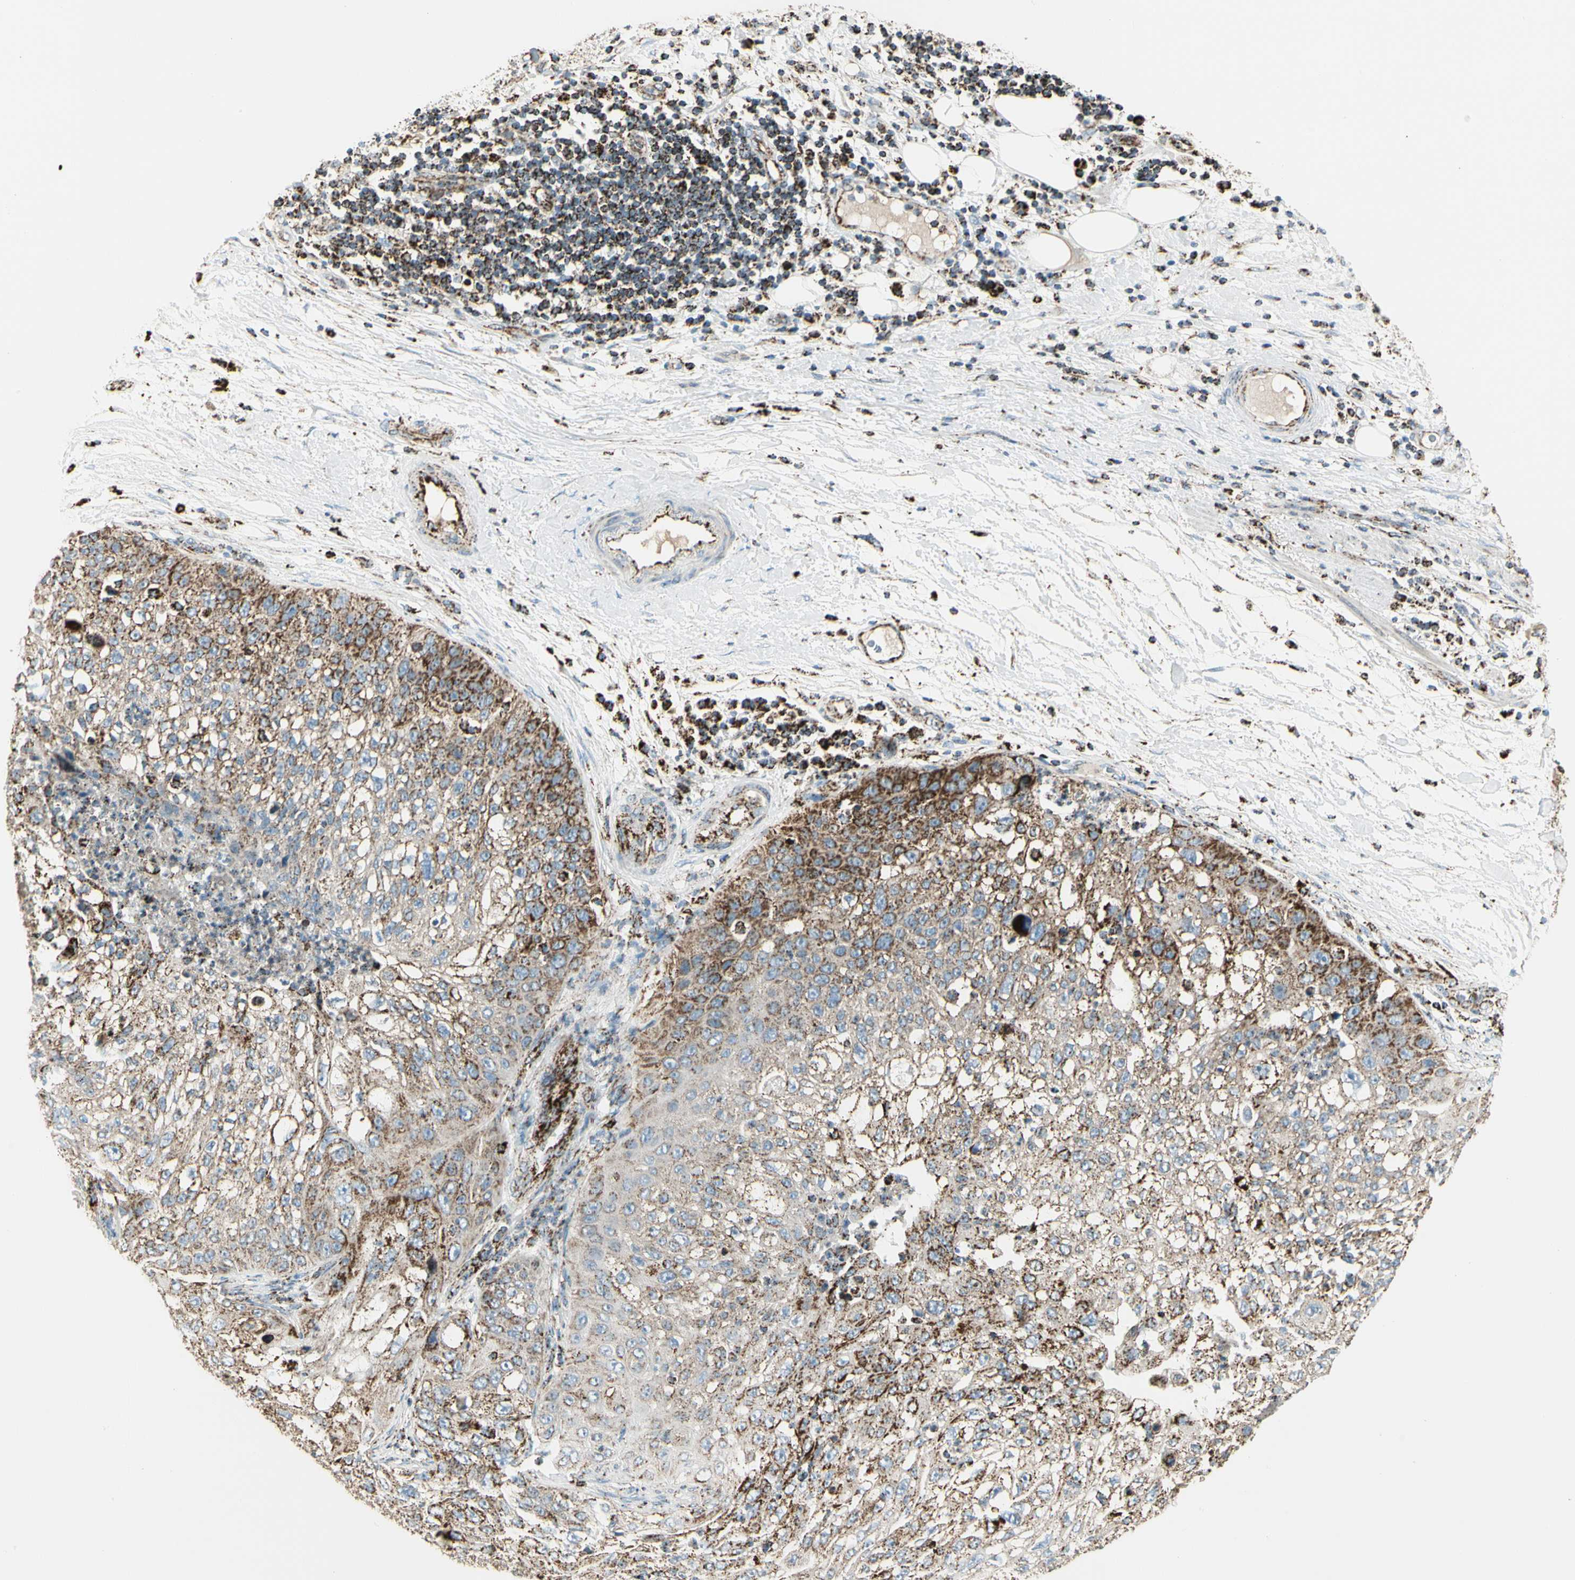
{"staining": {"intensity": "moderate", "quantity": ">75%", "location": "cytoplasmic/membranous"}, "tissue": "lung cancer", "cell_type": "Tumor cells", "image_type": "cancer", "snomed": [{"axis": "morphology", "description": "Inflammation, NOS"}, {"axis": "morphology", "description": "Squamous cell carcinoma, NOS"}, {"axis": "topography", "description": "Lymph node"}, {"axis": "topography", "description": "Soft tissue"}, {"axis": "topography", "description": "Lung"}], "caption": "About >75% of tumor cells in lung cancer (squamous cell carcinoma) exhibit moderate cytoplasmic/membranous protein expression as visualized by brown immunohistochemical staining.", "gene": "ME2", "patient": {"sex": "male", "age": 66}}